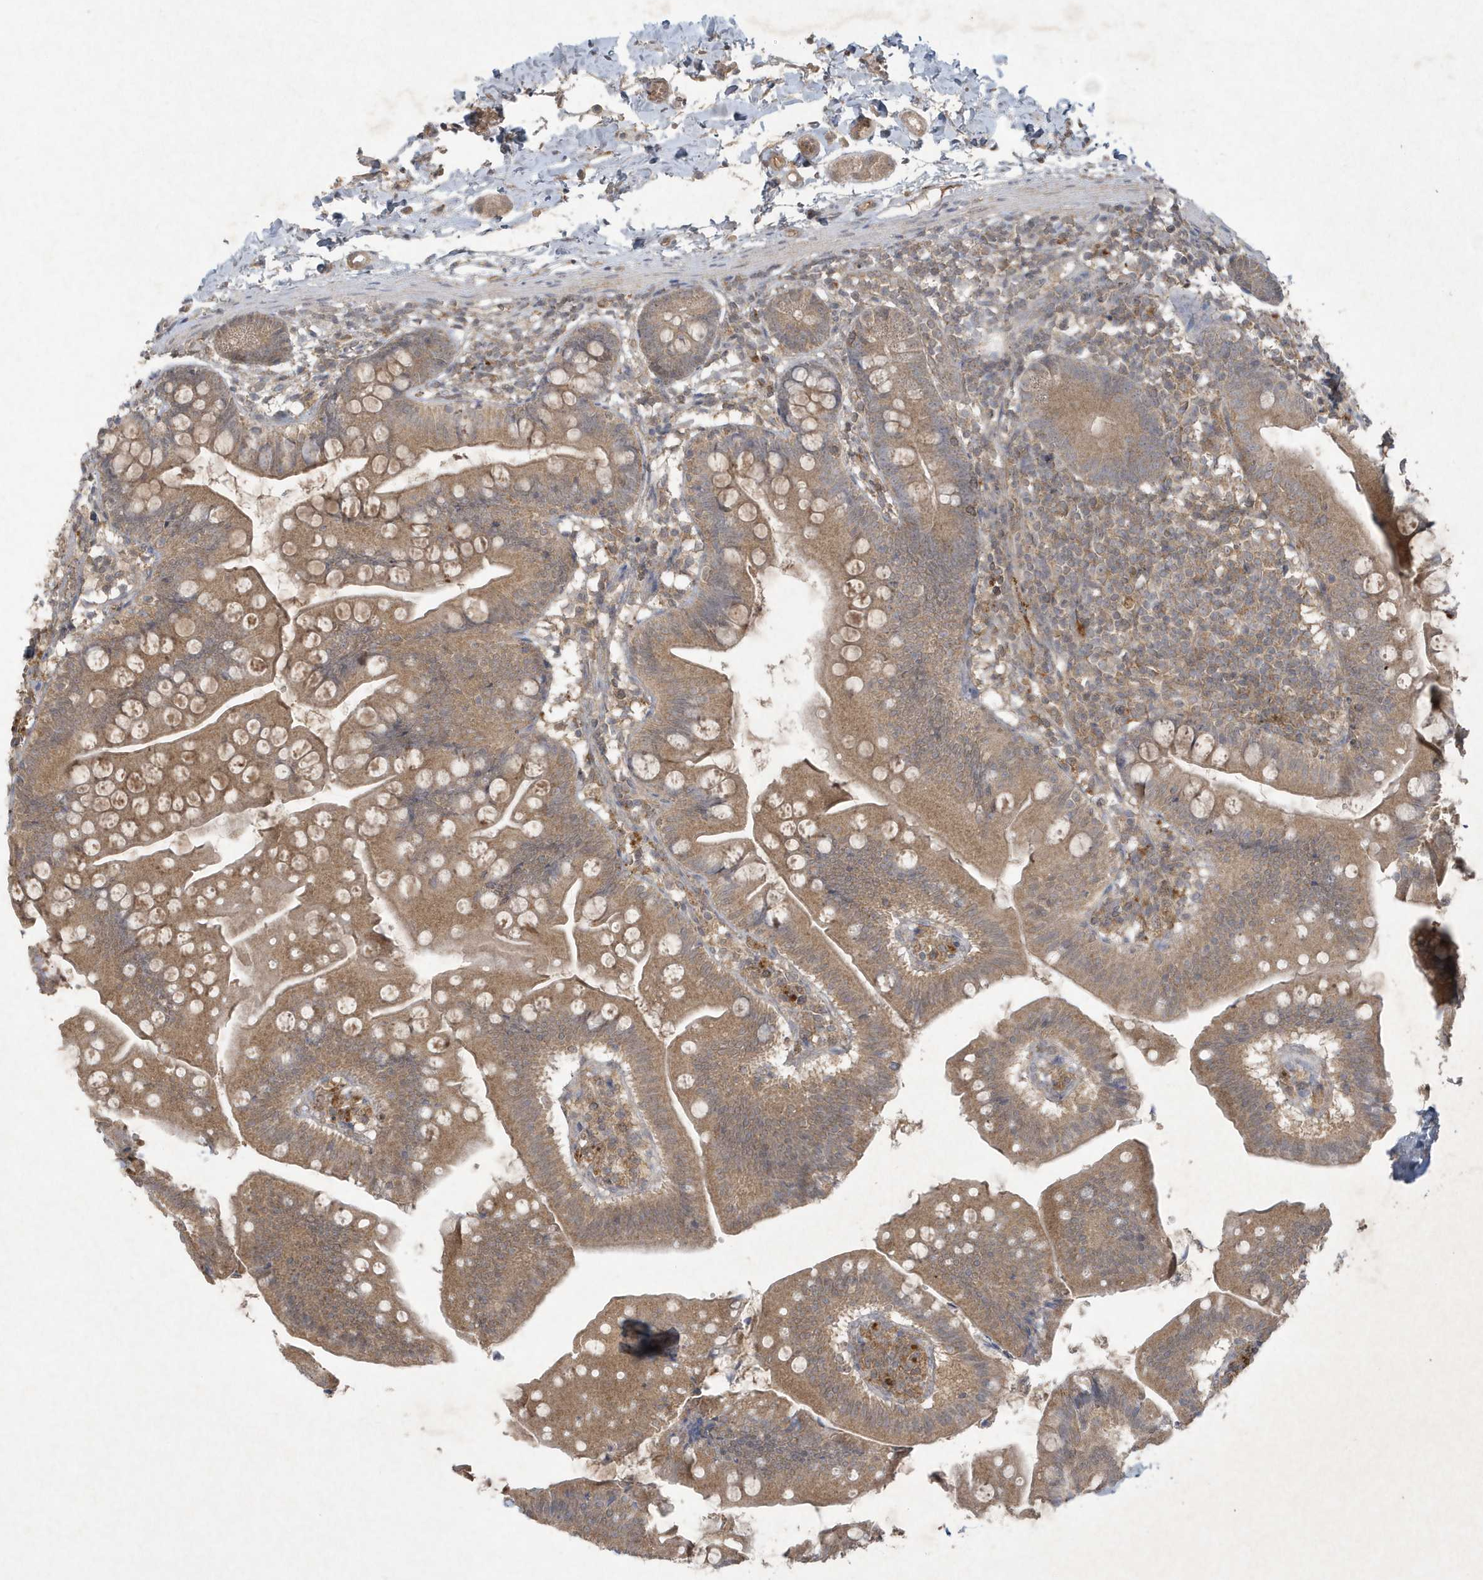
{"staining": {"intensity": "moderate", "quantity": ">75%", "location": "cytoplasmic/membranous"}, "tissue": "small intestine", "cell_type": "Glandular cells", "image_type": "normal", "snomed": [{"axis": "morphology", "description": "Normal tissue, NOS"}, {"axis": "topography", "description": "Small intestine"}], "caption": "Small intestine stained with DAB immunohistochemistry (IHC) demonstrates medium levels of moderate cytoplasmic/membranous positivity in approximately >75% of glandular cells.", "gene": "C1RL", "patient": {"sex": "male", "age": 7}}